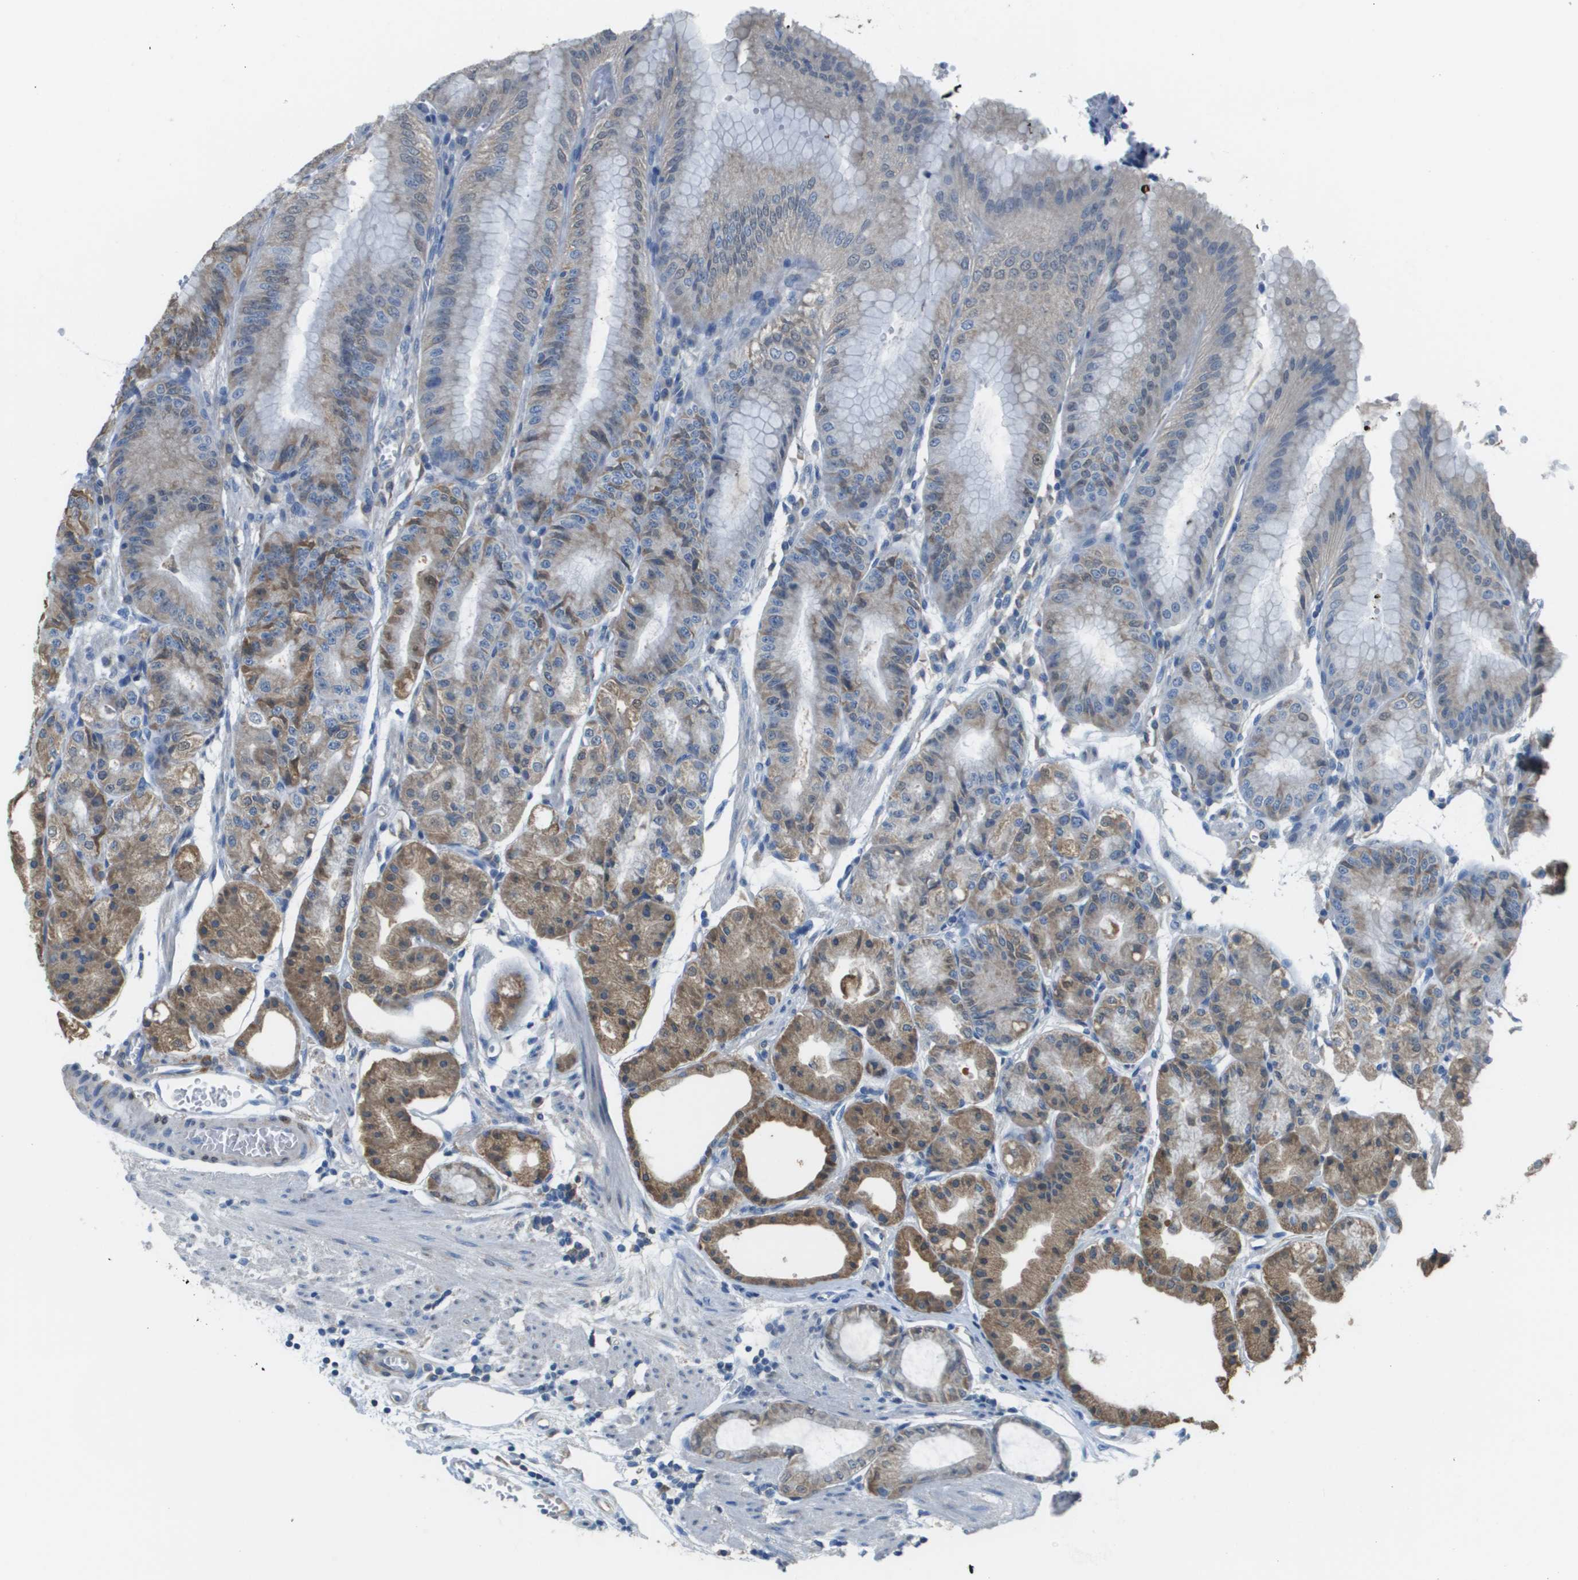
{"staining": {"intensity": "moderate", "quantity": "<25%", "location": "cytoplasmic/membranous"}, "tissue": "stomach", "cell_type": "Glandular cells", "image_type": "normal", "snomed": [{"axis": "morphology", "description": "Normal tissue, NOS"}, {"axis": "topography", "description": "Stomach, lower"}], "caption": "IHC of unremarkable human stomach shows low levels of moderate cytoplasmic/membranous positivity in about <25% of glandular cells. Using DAB (3,3'-diaminobenzidine) (brown) and hematoxylin (blue) stains, captured at high magnification using brightfield microscopy.", "gene": "PTGDR2", "patient": {"sex": "male", "age": 71}}